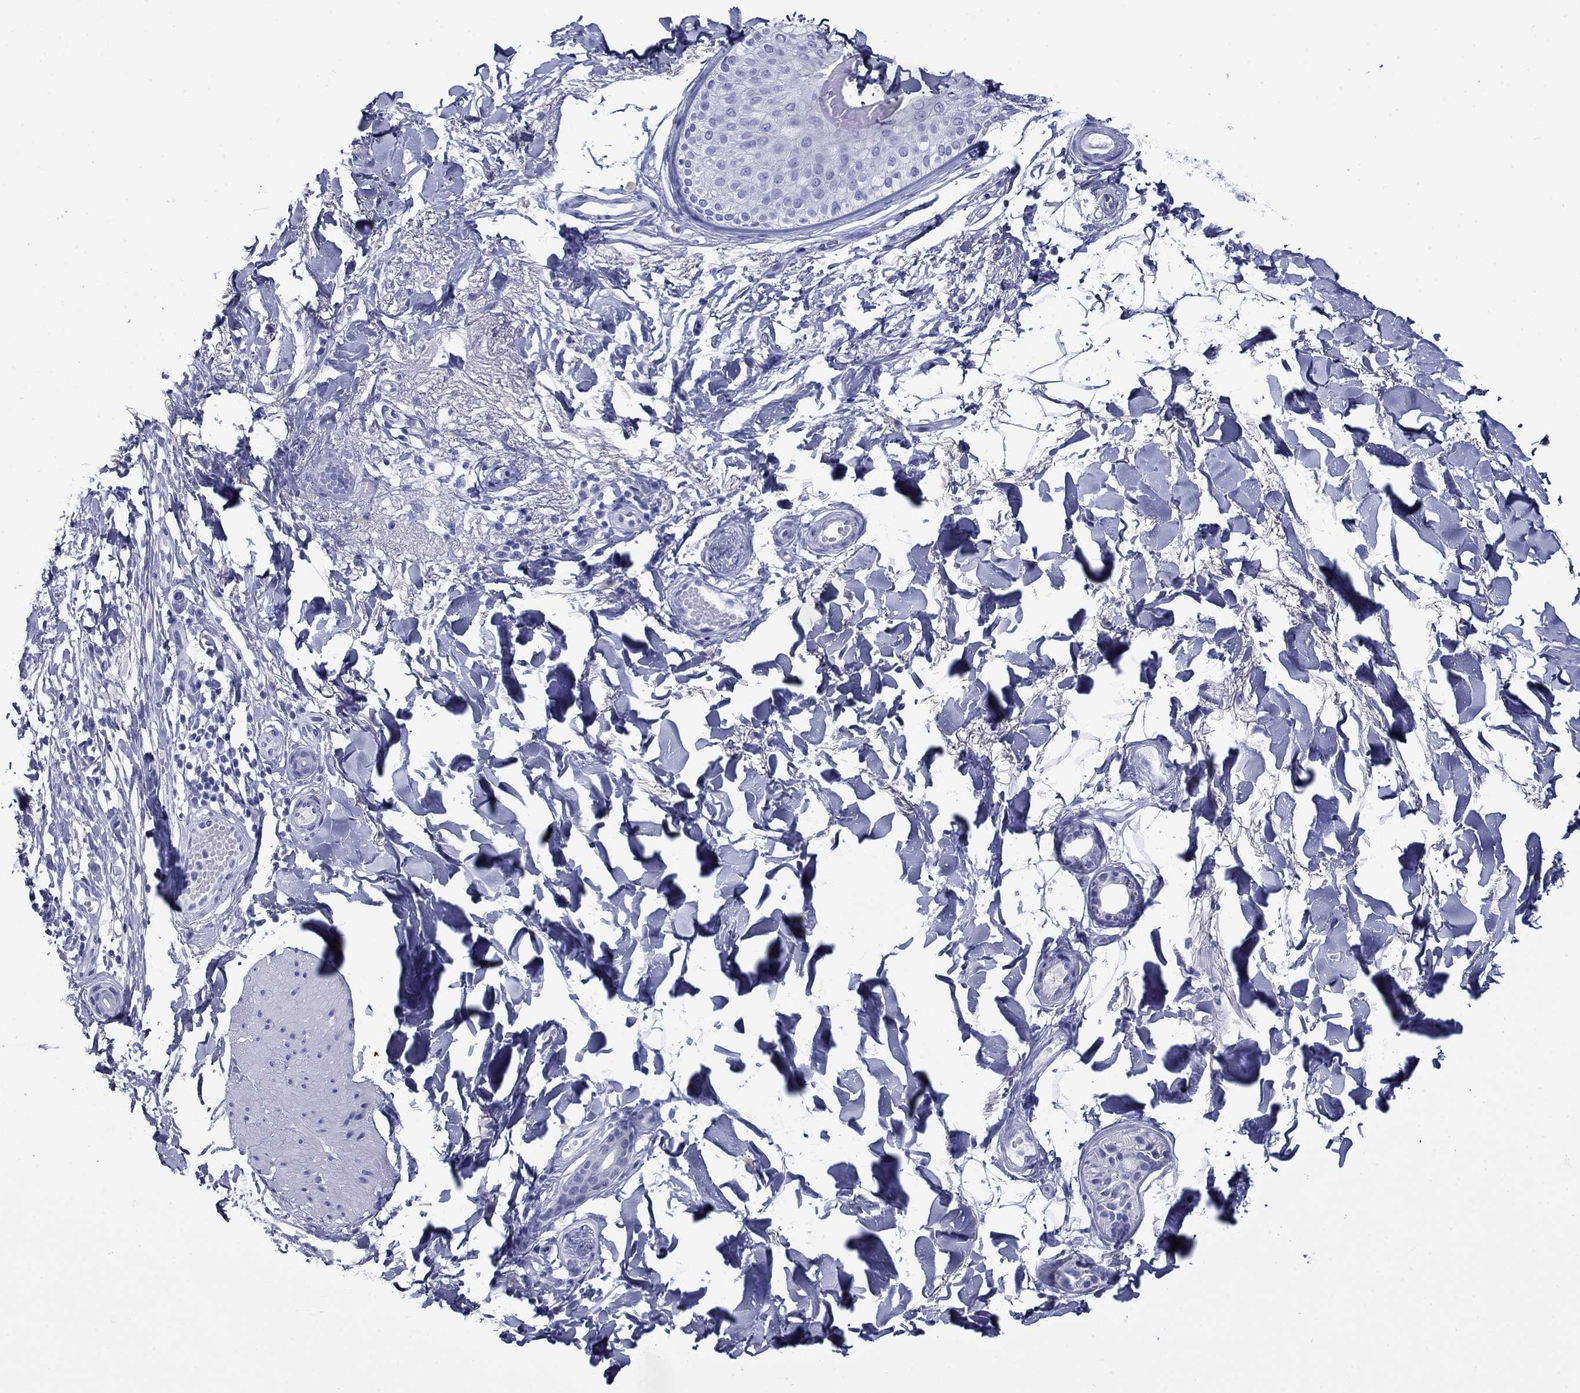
{"staining": {"intensity": "negative", "quantity": "none", "location": "none"}, "tissue": "skin cancer", "cell_type": "Tumor cells", "image_type": "cancer", "snomed": [{"axis": "morphology", "description": "Normal tissue, NOS"}, {"axis": "morphology", "description": "Basal cell carcinoma"}, {"axis": "topography", "description": "Skin"}], "caption": "Skin cancer (basal cell carcinoma) stained for a protein using immunohistochemistry (IHC) shows no staining tumor cells.", "gene": "GIP", "patient": {"sex": "male", "age": 84}}